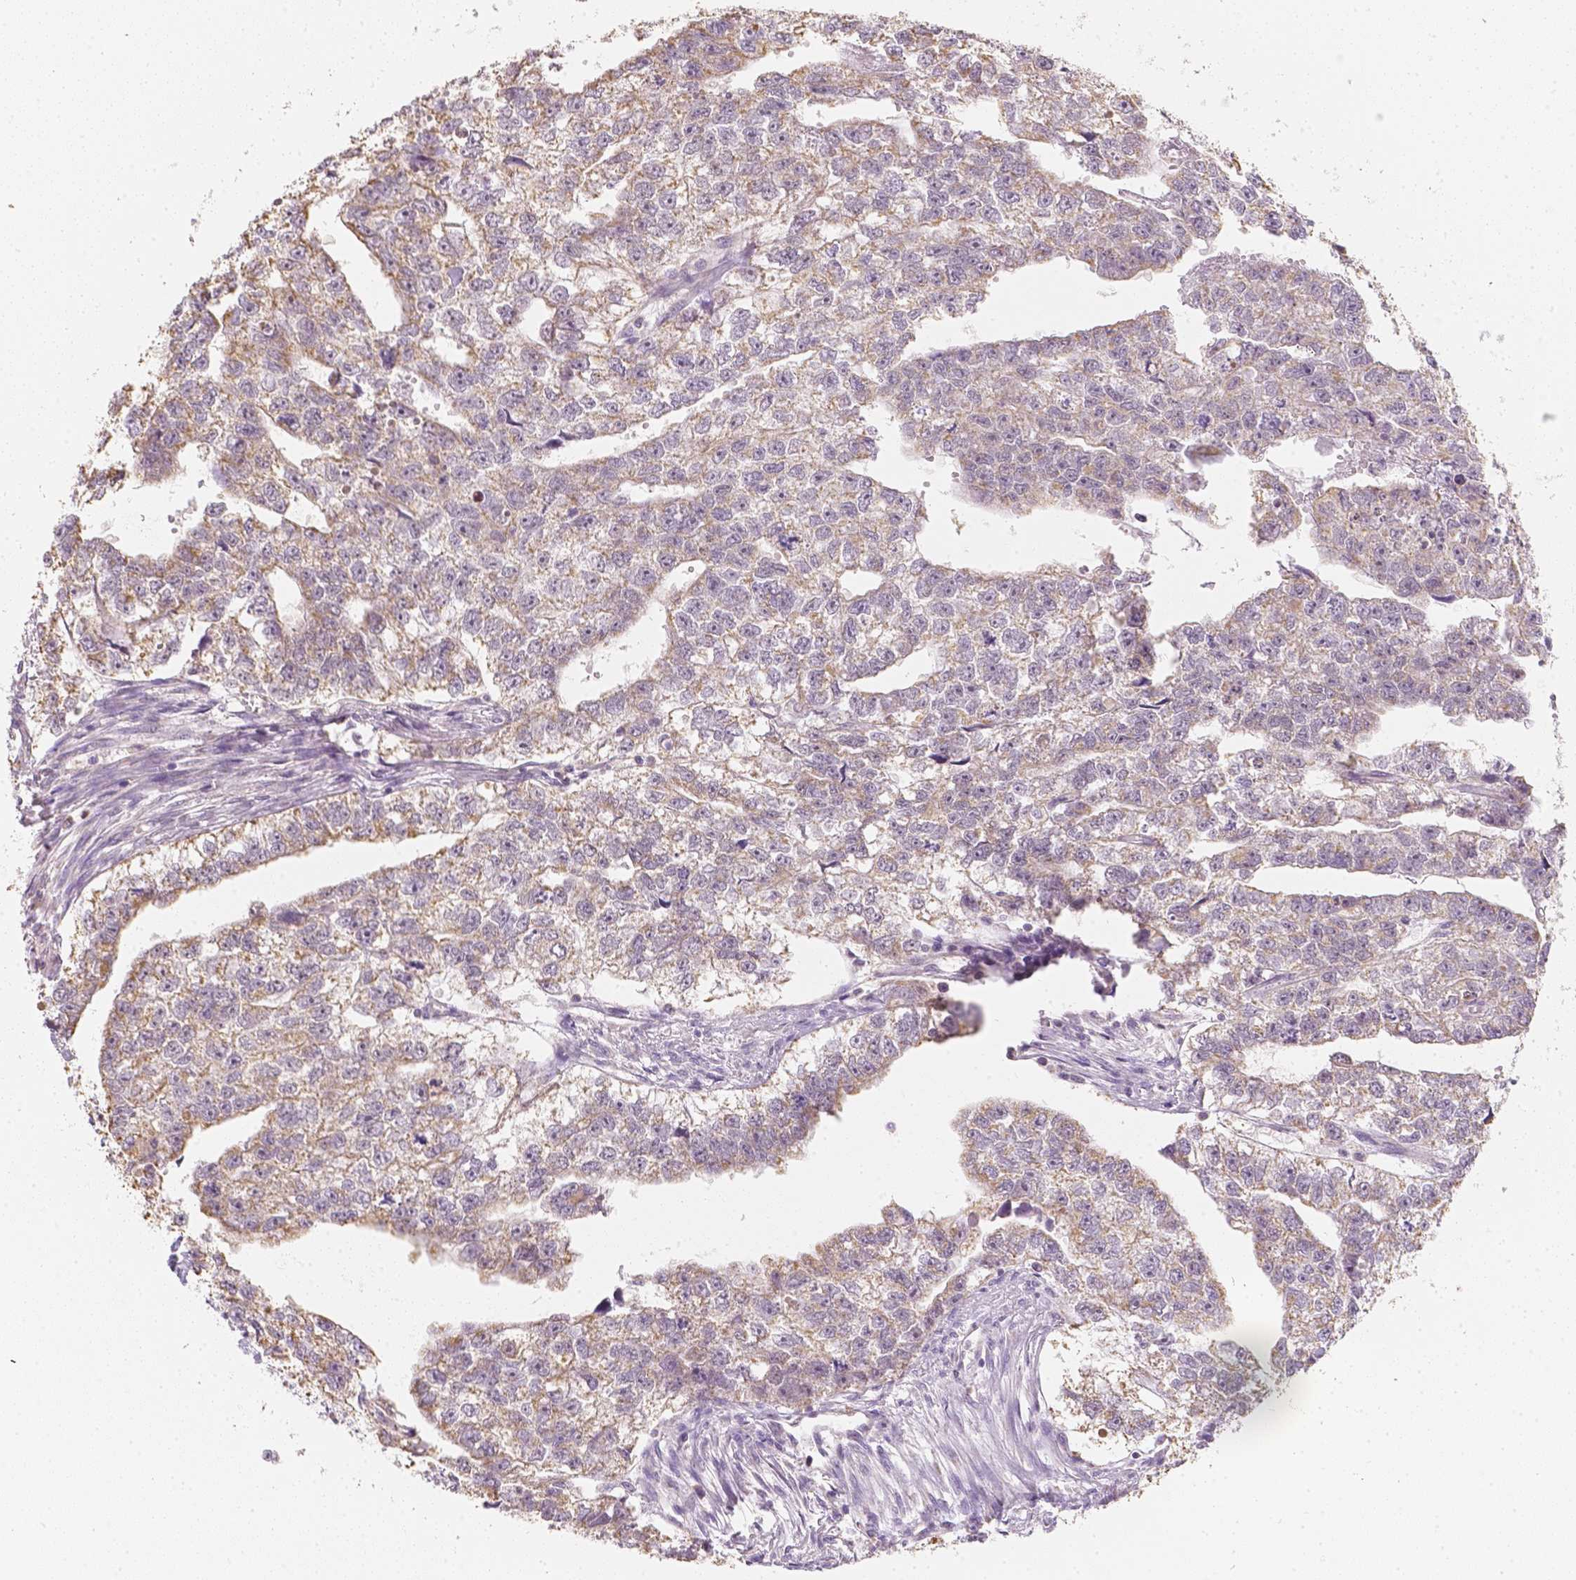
{"staining": {"intensity": "negative", "quantity": "none", "location": "none"}, "tissue": "testis cancer", "cell_type": "Tumor cells", "image_type": "cancer", "snomed": [{"axis": "morphology", "description": "Carcinoma, Embryonal, NOS"}, {"axis": "morphology", "description": "Teratoma, malignant, NOS"}, {"axis": "topography", "description": "Testis"}], "caption": "Immunohistochemistry of malignant teratoma (testis) reveals no expression in tumor cells. (Stains: DAB immunohistochemistry with hematoxylin counter stain, Microscopy: brightfield microscopy at high magnification).", "gene": "NVL", "patient": {"sex": "male", "age": 44}}